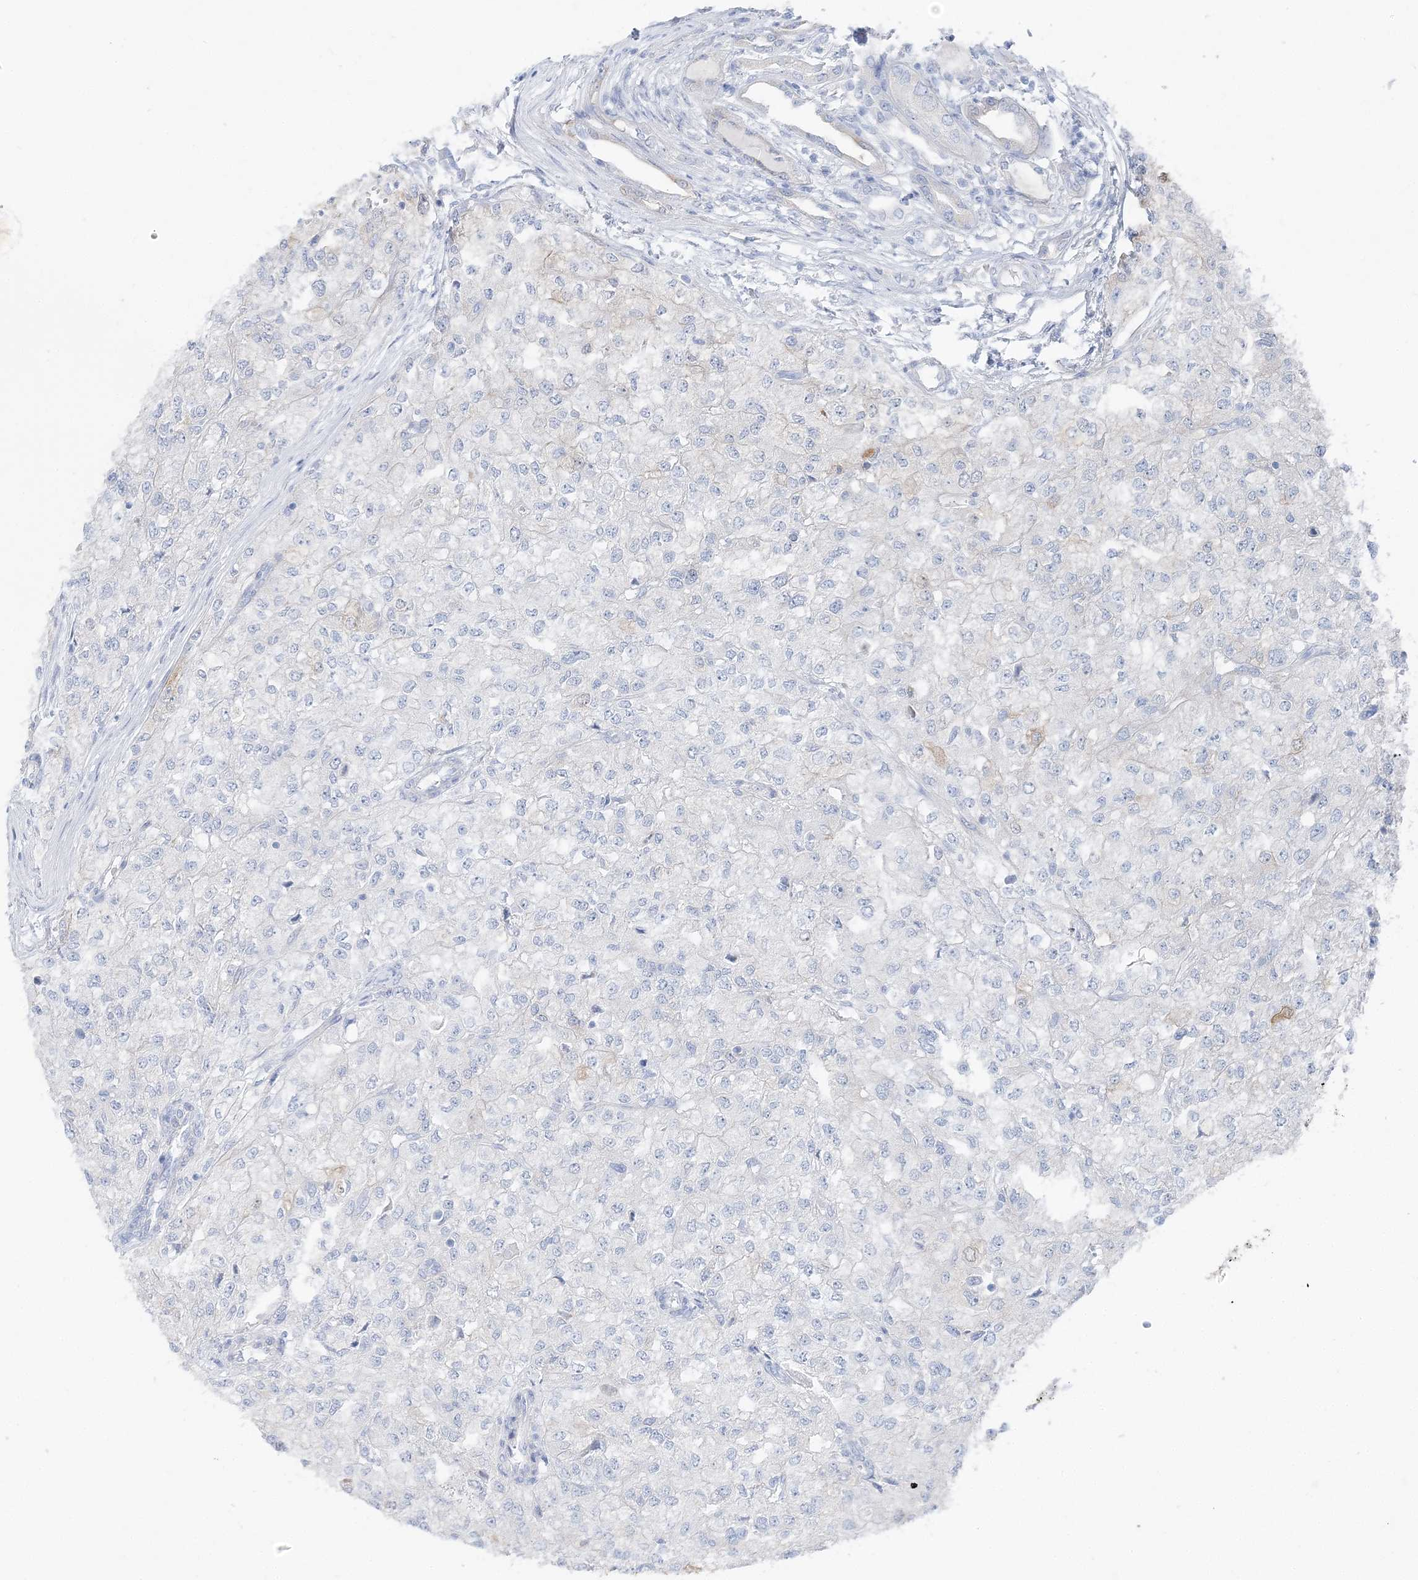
{"staining": {"intensity": "negative", "quantity": "none", "location": "none"}, "tissue": "renal cancer", "cell_type": "Tumor cells", "image_type": "cancer", "snomed": [{"axis": "morphology", "description": "Adenocarcinoma, NOS"}, {"axis": "topography", "description": "Kidney"}], "caption": "A high-resolution micrograph shows immunohistochemistry staining of adenocarcinoma (renal), which shows no significant expression in tumor cells.", "gene": "HMGCS1", "patient": {"sex": "female", "age": 54}}